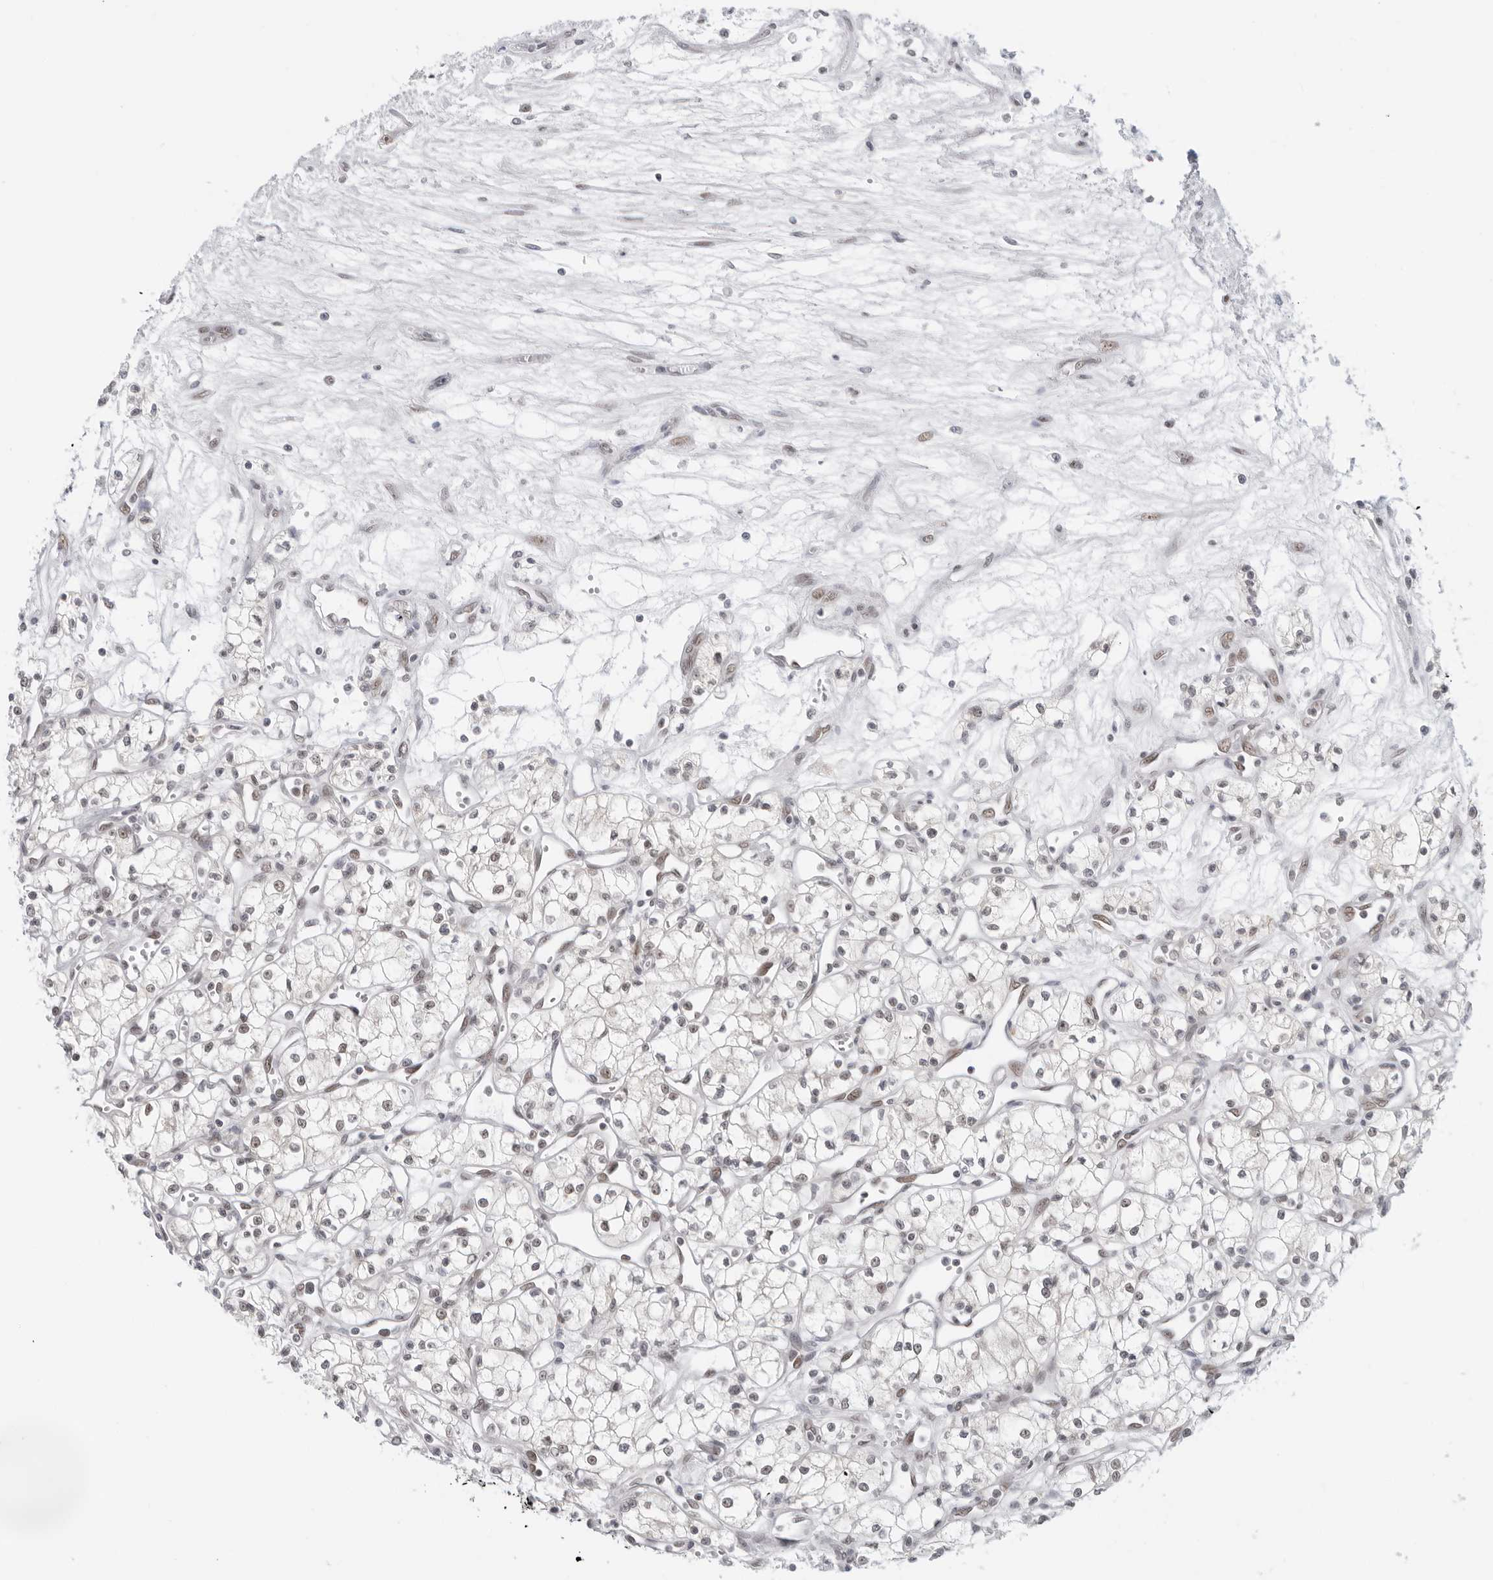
{"staining": {"intensity": "negative", "quantity": "none", "location": "none"}, "tissue": "renal cancer", "cell_type": "Tumor cells", "image_type": "cancer", "snomed": [{"axis": "morphology", "description": "Adenocarcinoma, NOS"}, {"axis": "topography", "description": "Kidney"}], "caption": "Image shows no significant protein staining in tumor cells of renal cancer (adenocarcinoma).", "gene": "FOXK2", "patient": {"sex": "male", "age": 59}}